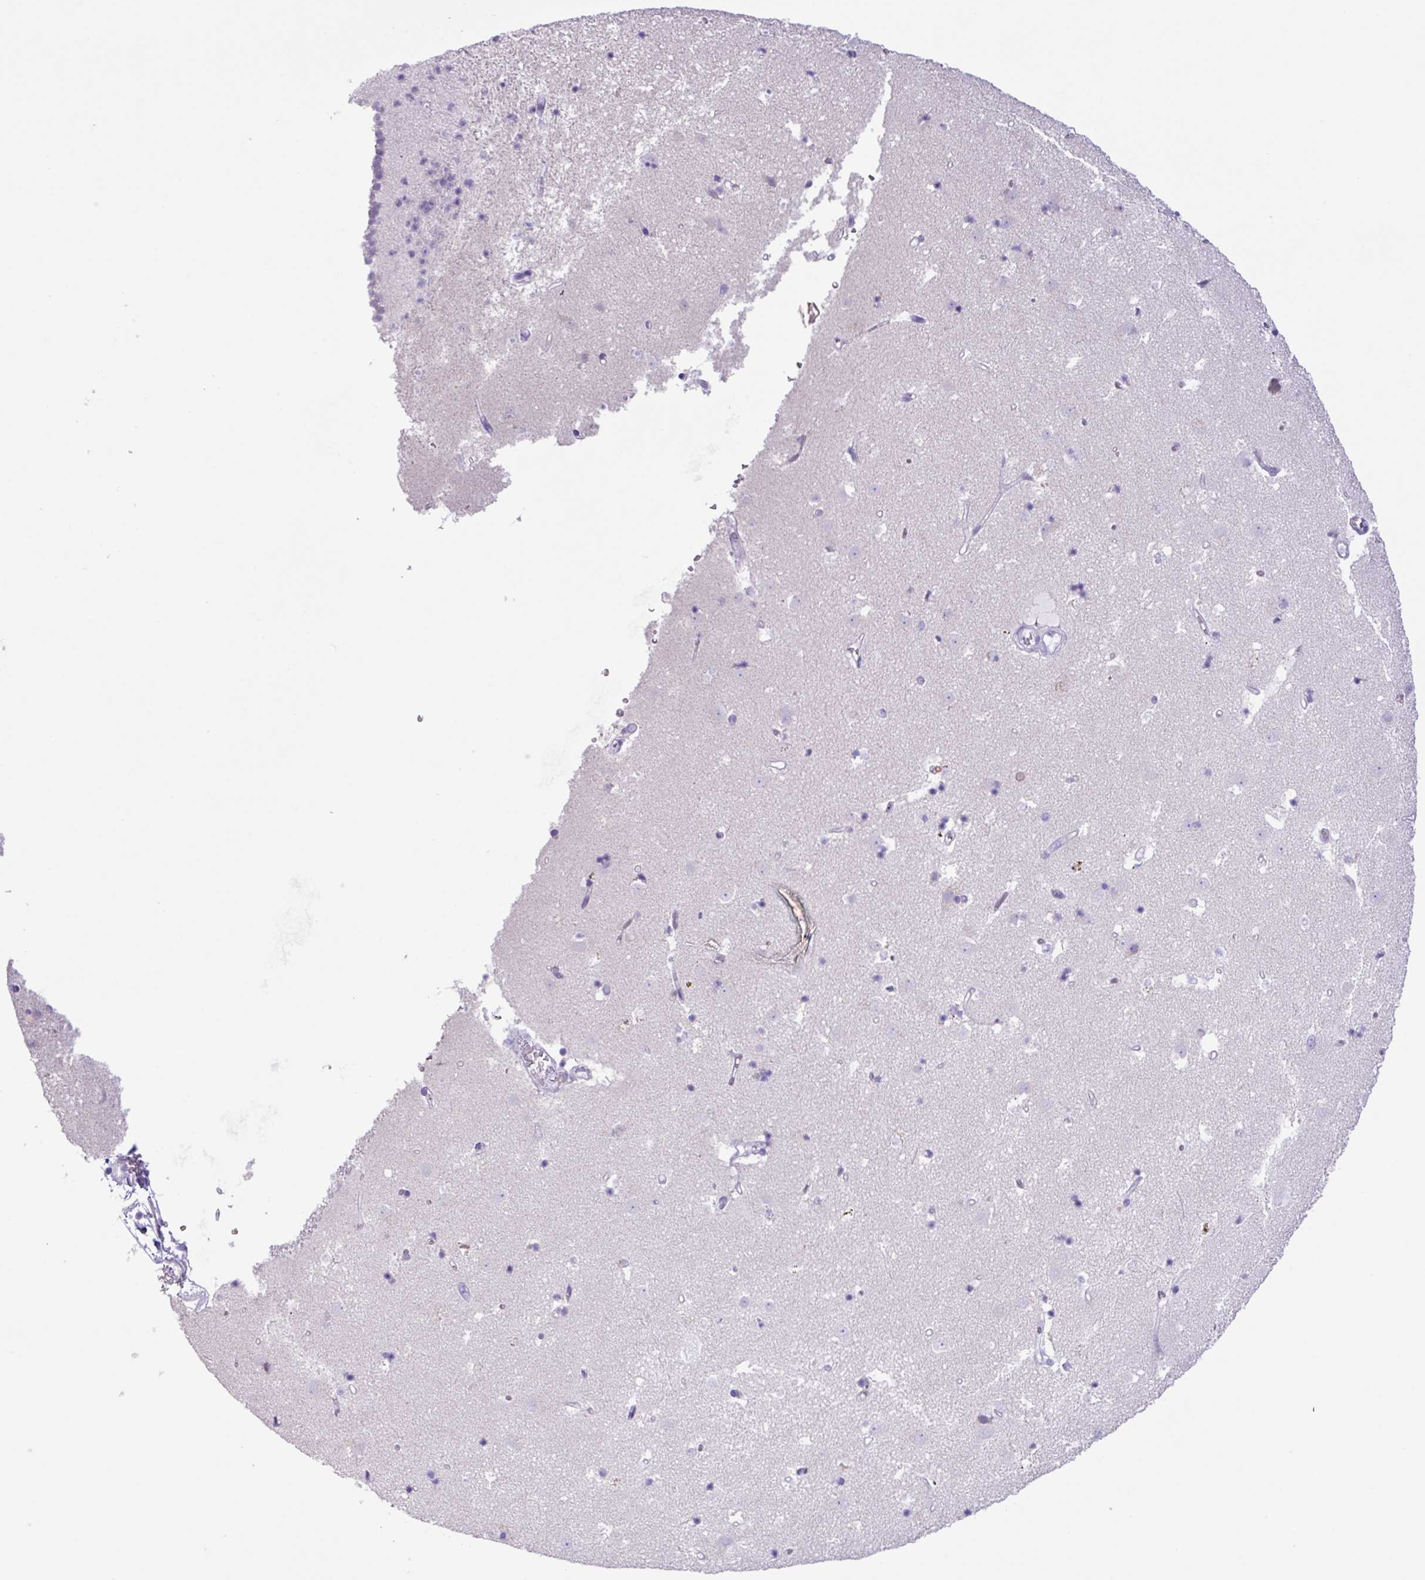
{"staining": {"intensity": "negative", "quantity": "none", "location": "none"}, "tissue": "caudate", "cell_type": "Glial cells", "image_type": "normal", "snomed": [{"axis": "morphology", "description": "Normal tissue, NOS"}, {"axis": "topography", "description": "Lateral ventricle wall"}], "caption": "DAB immunohistochemical staining of normal human caudate demonstrates no significant positivity in glial cells. Brightfield microscopy of immunohistochemistry (IHC) stained with DAB (brown) and hematoxylin (blue), captured at high magnification.", "gene": "AGO3", "patient": {"sex": "male", "age": 58}}